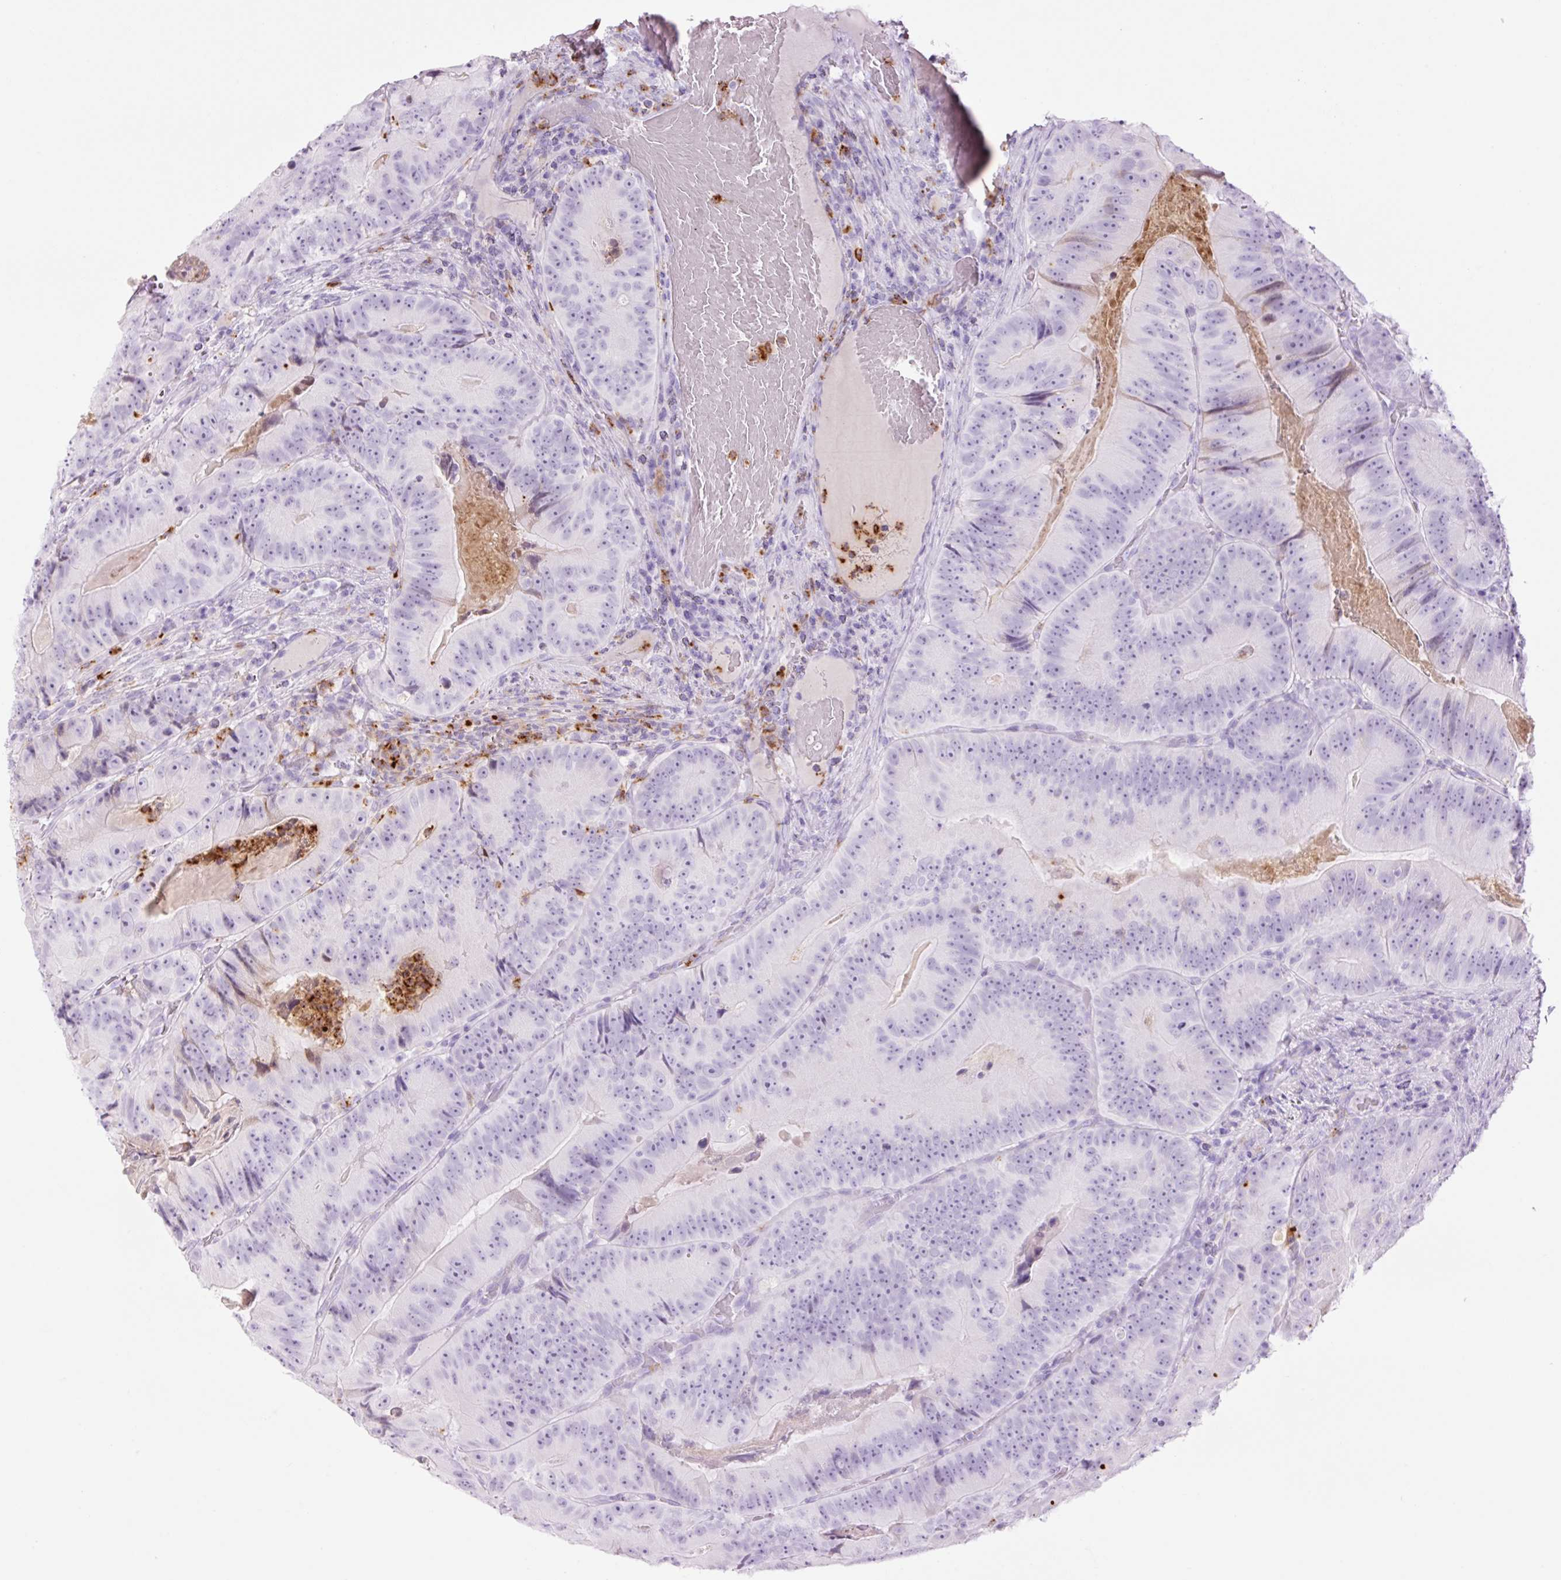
{"staining": {"intensity": "negative", "quantity": "none", "location": "none"}, "tissue": "colorectal cancer", "cell_type": "Tumor cells", "image_type": "cancer", "snomed": [{"axis": "morphology", "description": "Adenocarcinoma, NOS"}, {"axis": "topography", "description": "Colon"}], "caption": "DAB (3,3'-diaminobenzidine) immunohistochemical staining of colorectal cancer (adenocarcinoma) reveals no significant staining in tumor cells.", "gene": "LYZ", "patient": {"sex": "female", "age": 86}}